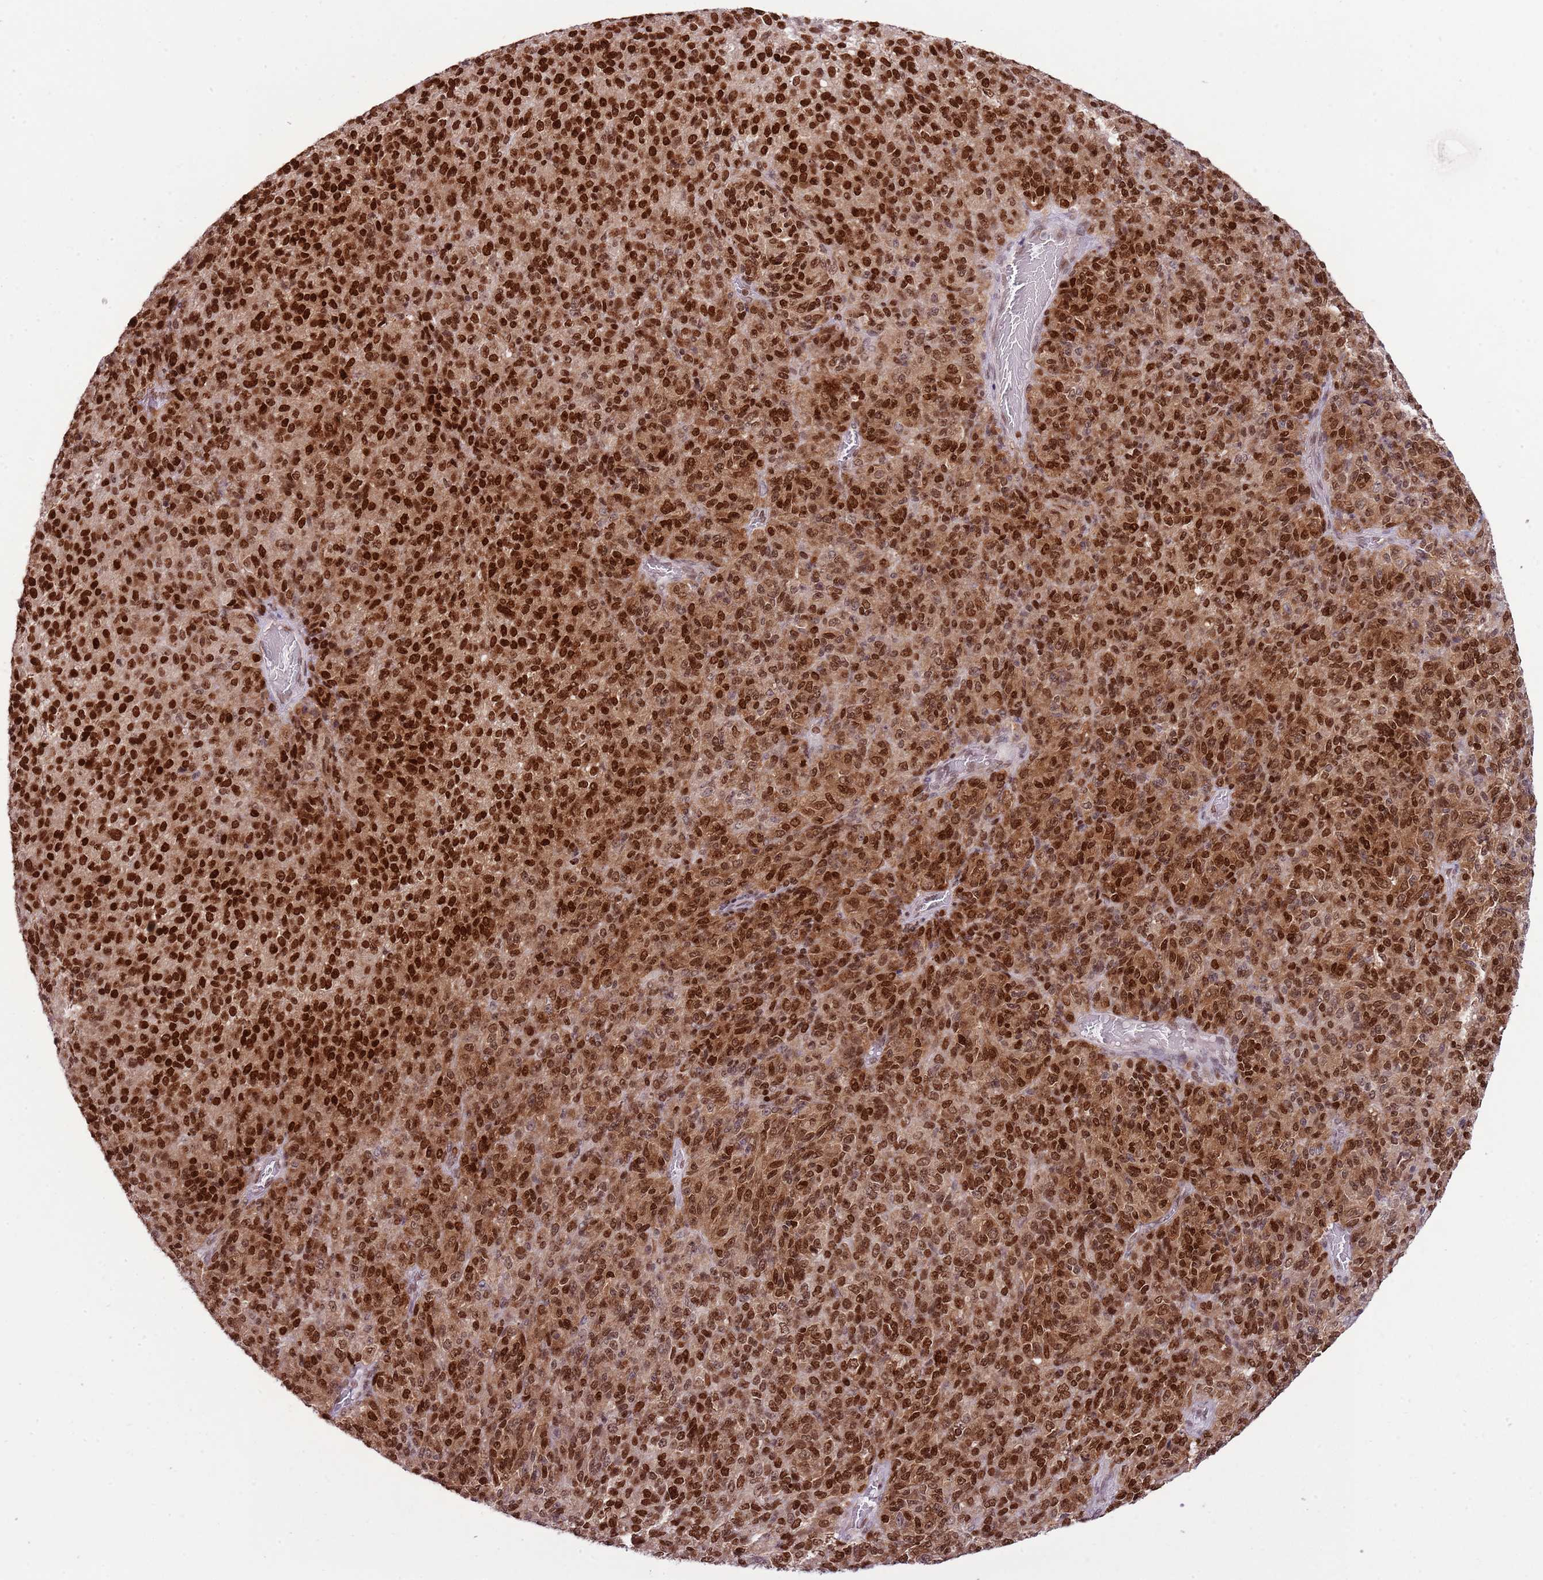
{"staining": {"intensity": "strong", "quantity": ">75%", "location": "nuclear"}, "tissue": "melanoma", "cell_type": "Tumor cells", "image_type": "cancer", "snomed": [{"axis": "morphology", "description": "Malignant melanoma, Metastatic site"}, {"axis": "topography", "description": "Brain"}], "caption": "Malignant melanoma (metastatic site) stained with IHC shows strong nuclear staining in about >75% of tumor cells.", "gene": "SELENOH", "patient": {"sex": "female", "age": 56}}